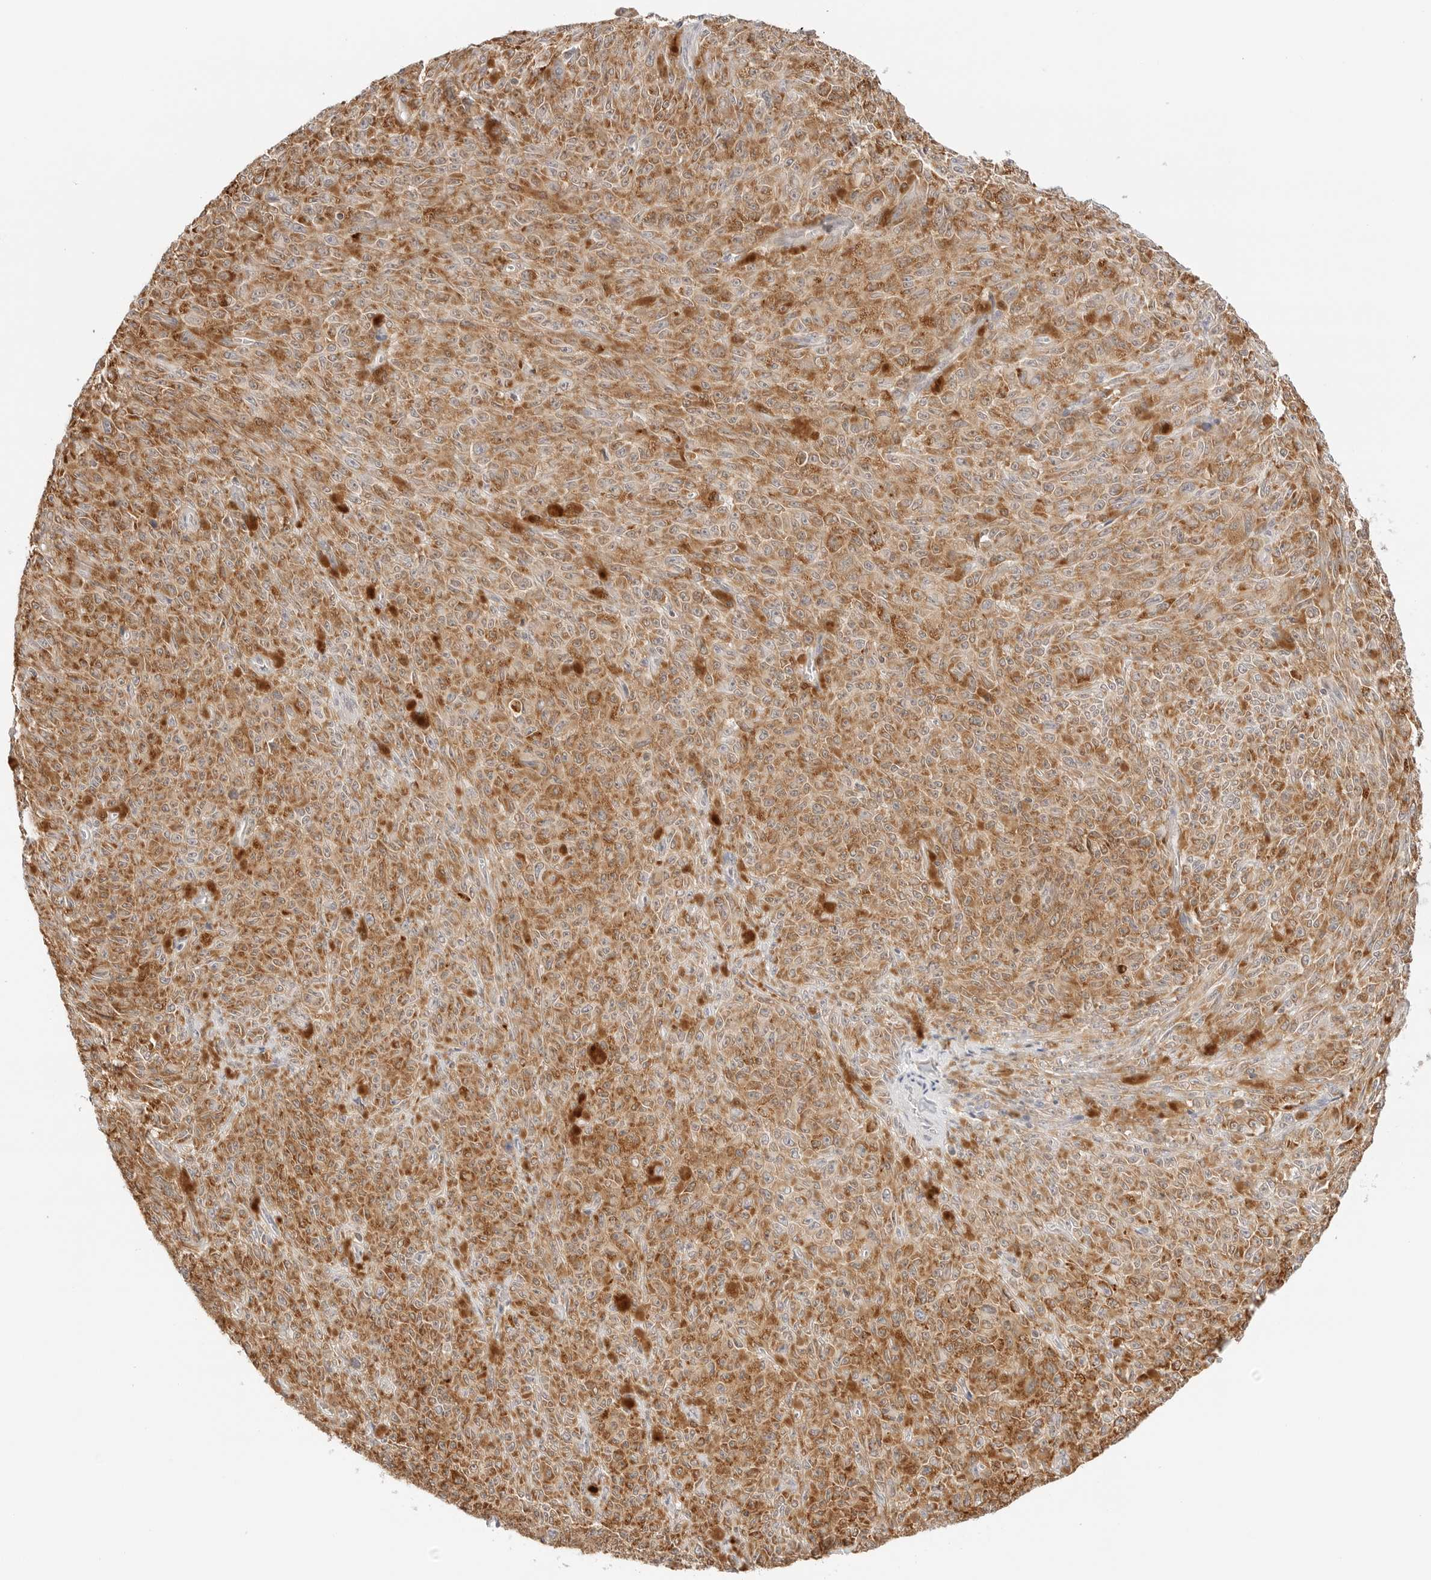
{"staining": {"intensity": "moderate", "quantity": ">75%", "location": "cytoplasmic/membranous"}, "tissue": "melanoma", "cell_type": "Tumor cells", "image_type": "cancer", "snomed": [{"axis": "morphology", "description": "Malignant melanoma, NOS"}, {"axis": "topography", "description": "Skin"}], "caption": "Malignant melanoma stained with IHC exhibits moderate cytoplasmic/membranous staining in approximately >75% of tumor cells.", "gene": "ERO1B", "patient": {"sex": "female", "age": 82}}